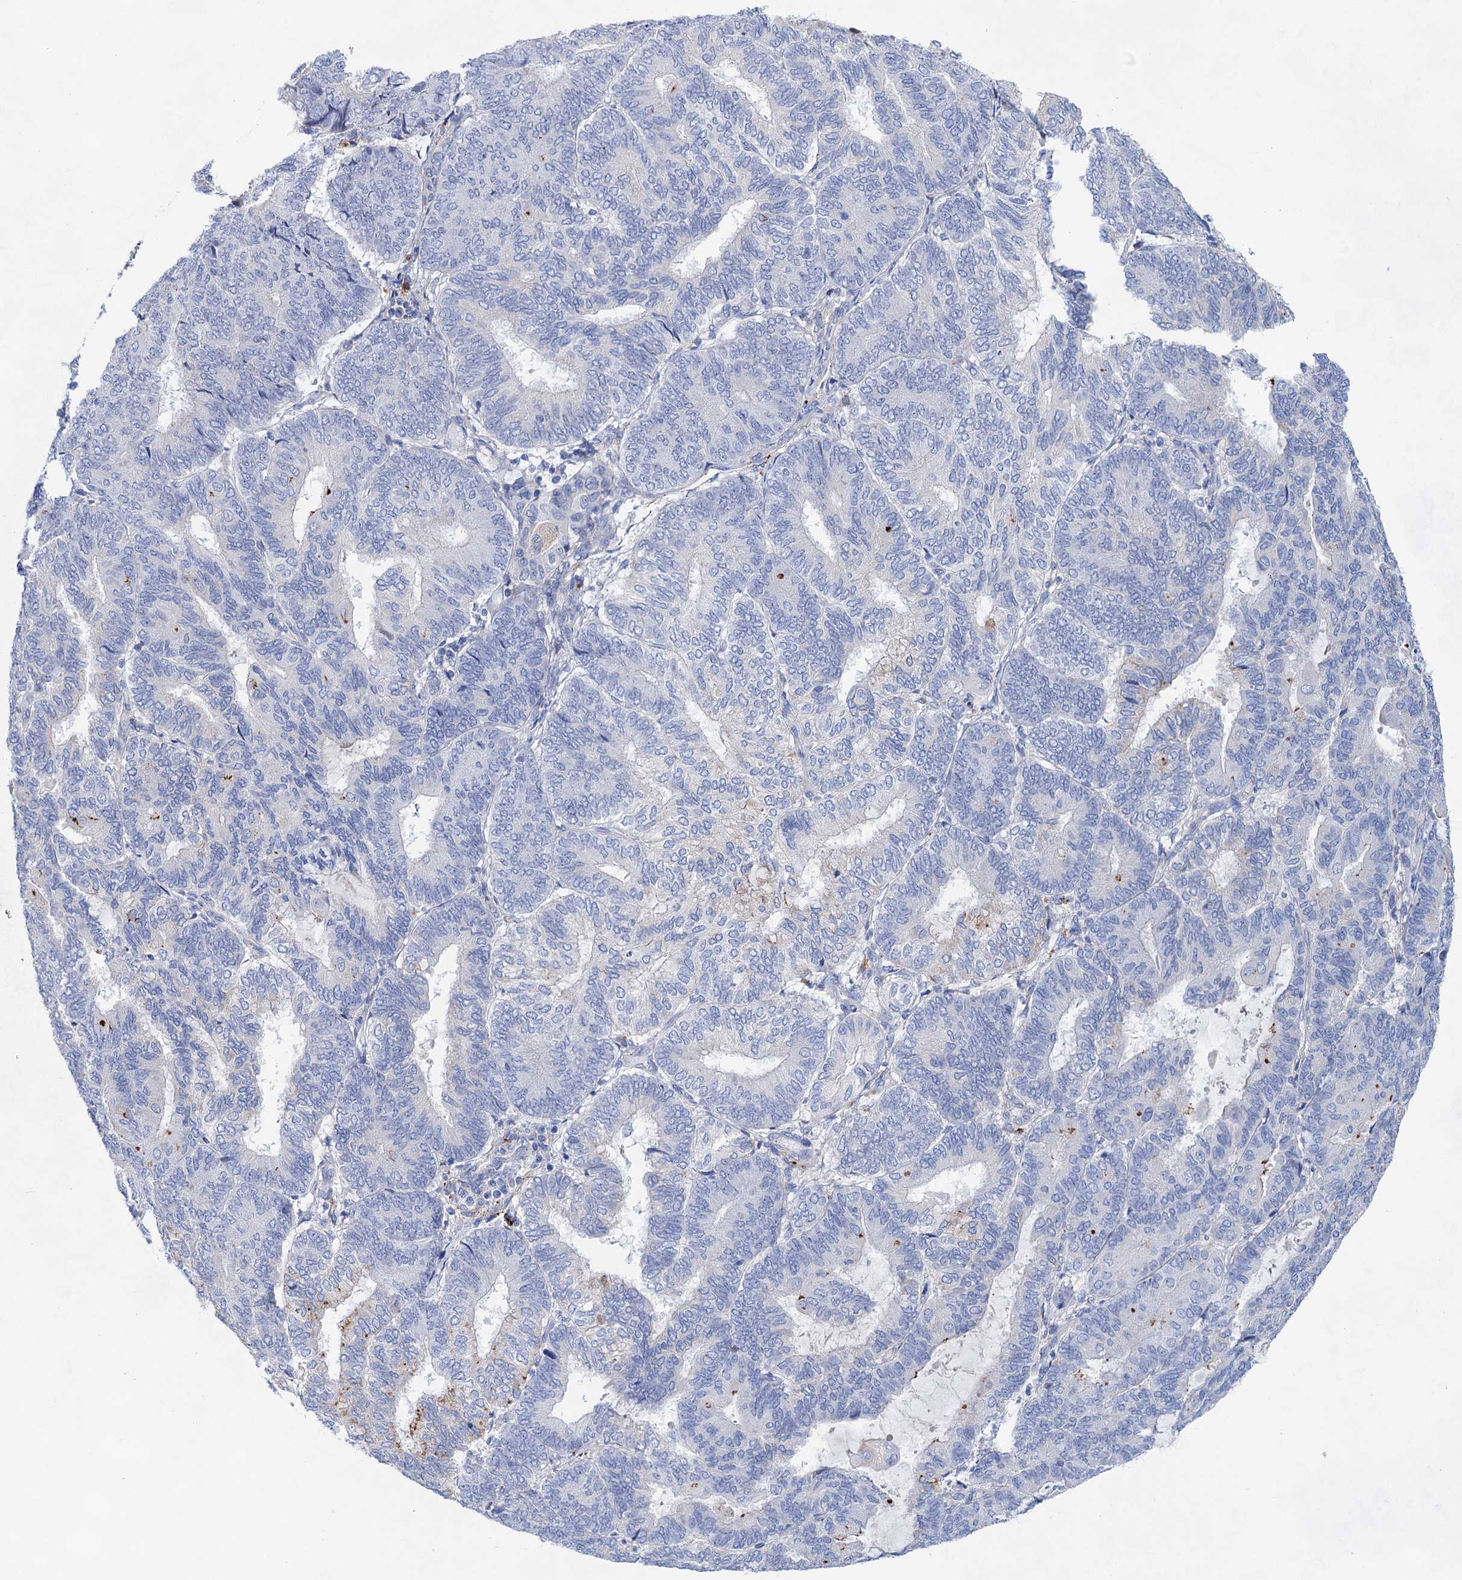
{"staining": {"intensity": "negative", "quantity": "none", "location": "none"}, "tissue": "endometrial cancer", "cell_type": "Tumor cells", "image_type": "cancer", "snomed": [{"axis": "morphology", "description": "Adenocarcinoma, NOS"}, {"axis": "topography", "description": "Endometrium"}], "caption": "Endometrial adenocarcinoma was stained to show a protein in brown. There is no significant staining in tumor cells. The staining is performed using DAB brown chromogen with nuclei counter-stained in using hematoxylin.", "gene": "GPR155", "patient": {"sex": "female", "age": 81}}